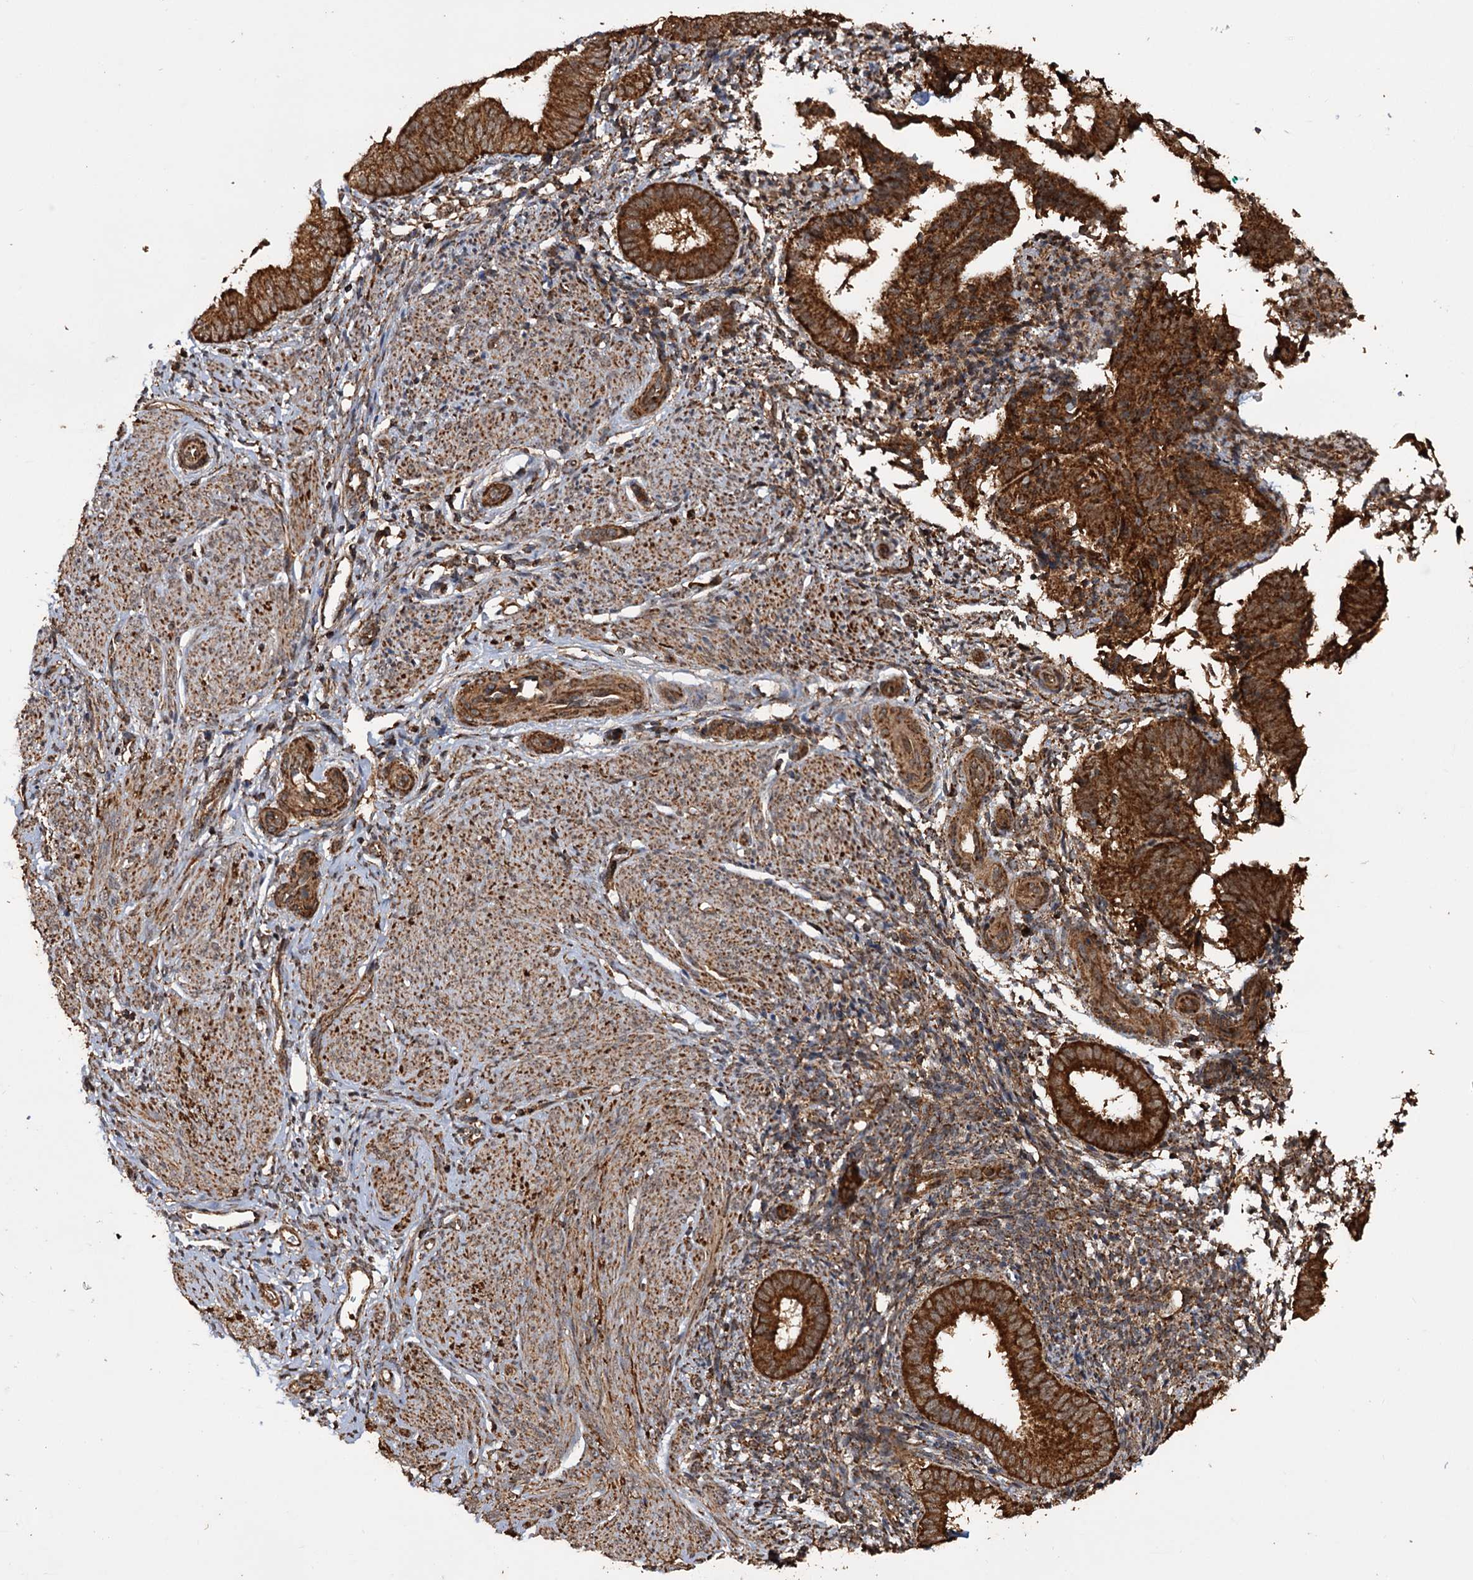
{"staining": {"intensity": "strong", "quantity": ">75%", "location": "cytoplasmic/membranous"}, "tissue": "endometrium", "cell_type": "Cells in endometrial stroma", "image_type": "normal", "snomed": [{"axis": "morphology", "description": "Normal tissue, NOS"}, {"axis": "topography", "description": "Uterus"}, {"axis": "topography", "description": "Endometrium"}], "caption": "Immunohistochemical staining of unremarkable human endometrium displays >75% levels of strong cytoplasmic/membranous protein staining in approximately >75% of cells in endometrial stroma.", "gene": "IPO4", "patient": {"sex": "female", "age": 48}}